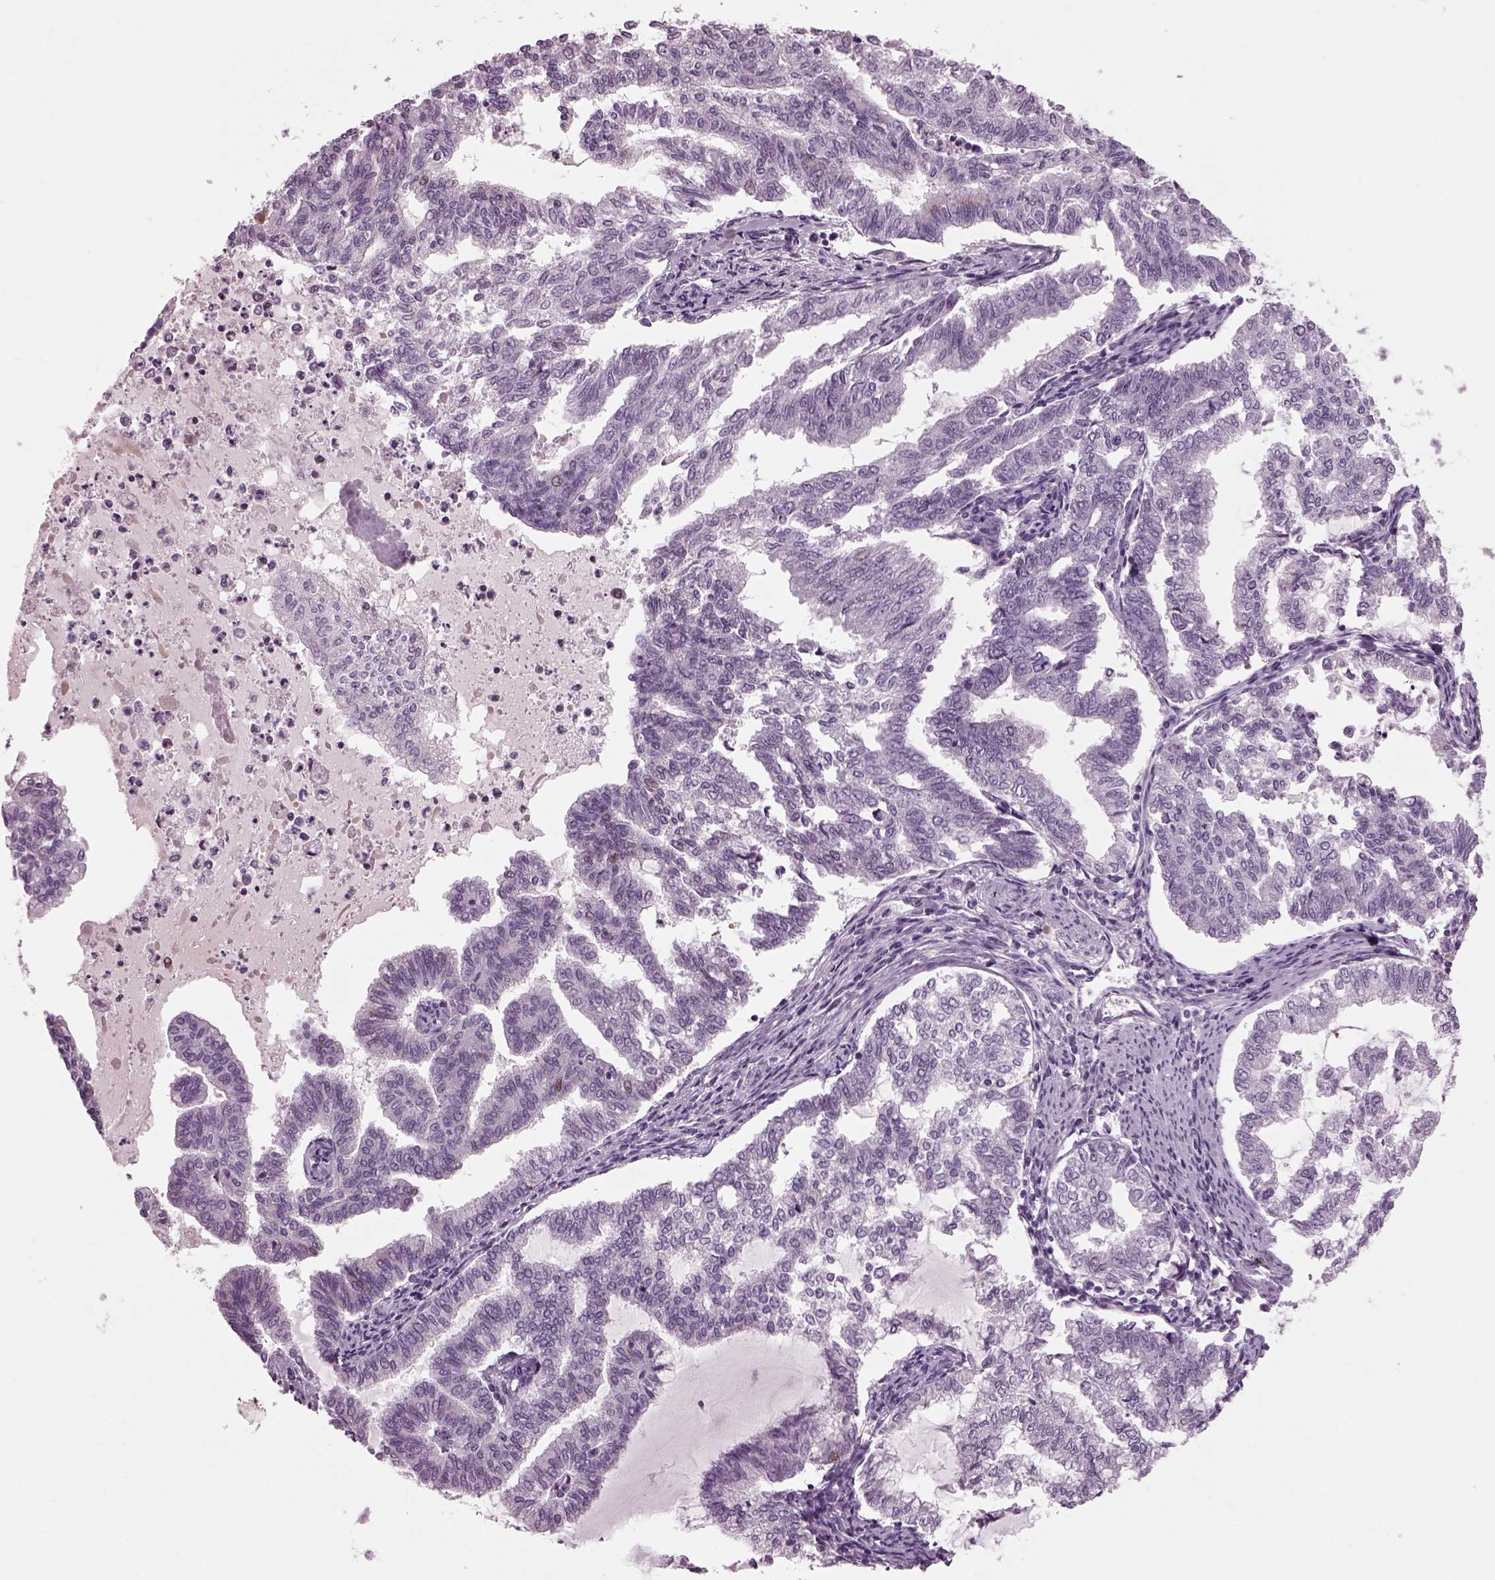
{"staining": {"intensity": "negative", "quantity": "none", "location": "none"}, "tissue": "endometrial cancer", "cell_type": "Tumor cells", "image_type": "cancer", "snomed": [{"axis": "morphology", "description": "Adenocarcinoma, NOS"}, {"axis": "topography", "description": "Endometrium"}], "caption": "This photomicrograph is of endometrial cancer (adenocarcinoma) stained with immunohistochemistry to label a protein in brown with the nuclei are counter-stained blue. There is no staining in tumor cells.", "gene": "DPYSL5", "patient": {"sex": "female", "age": 79}}